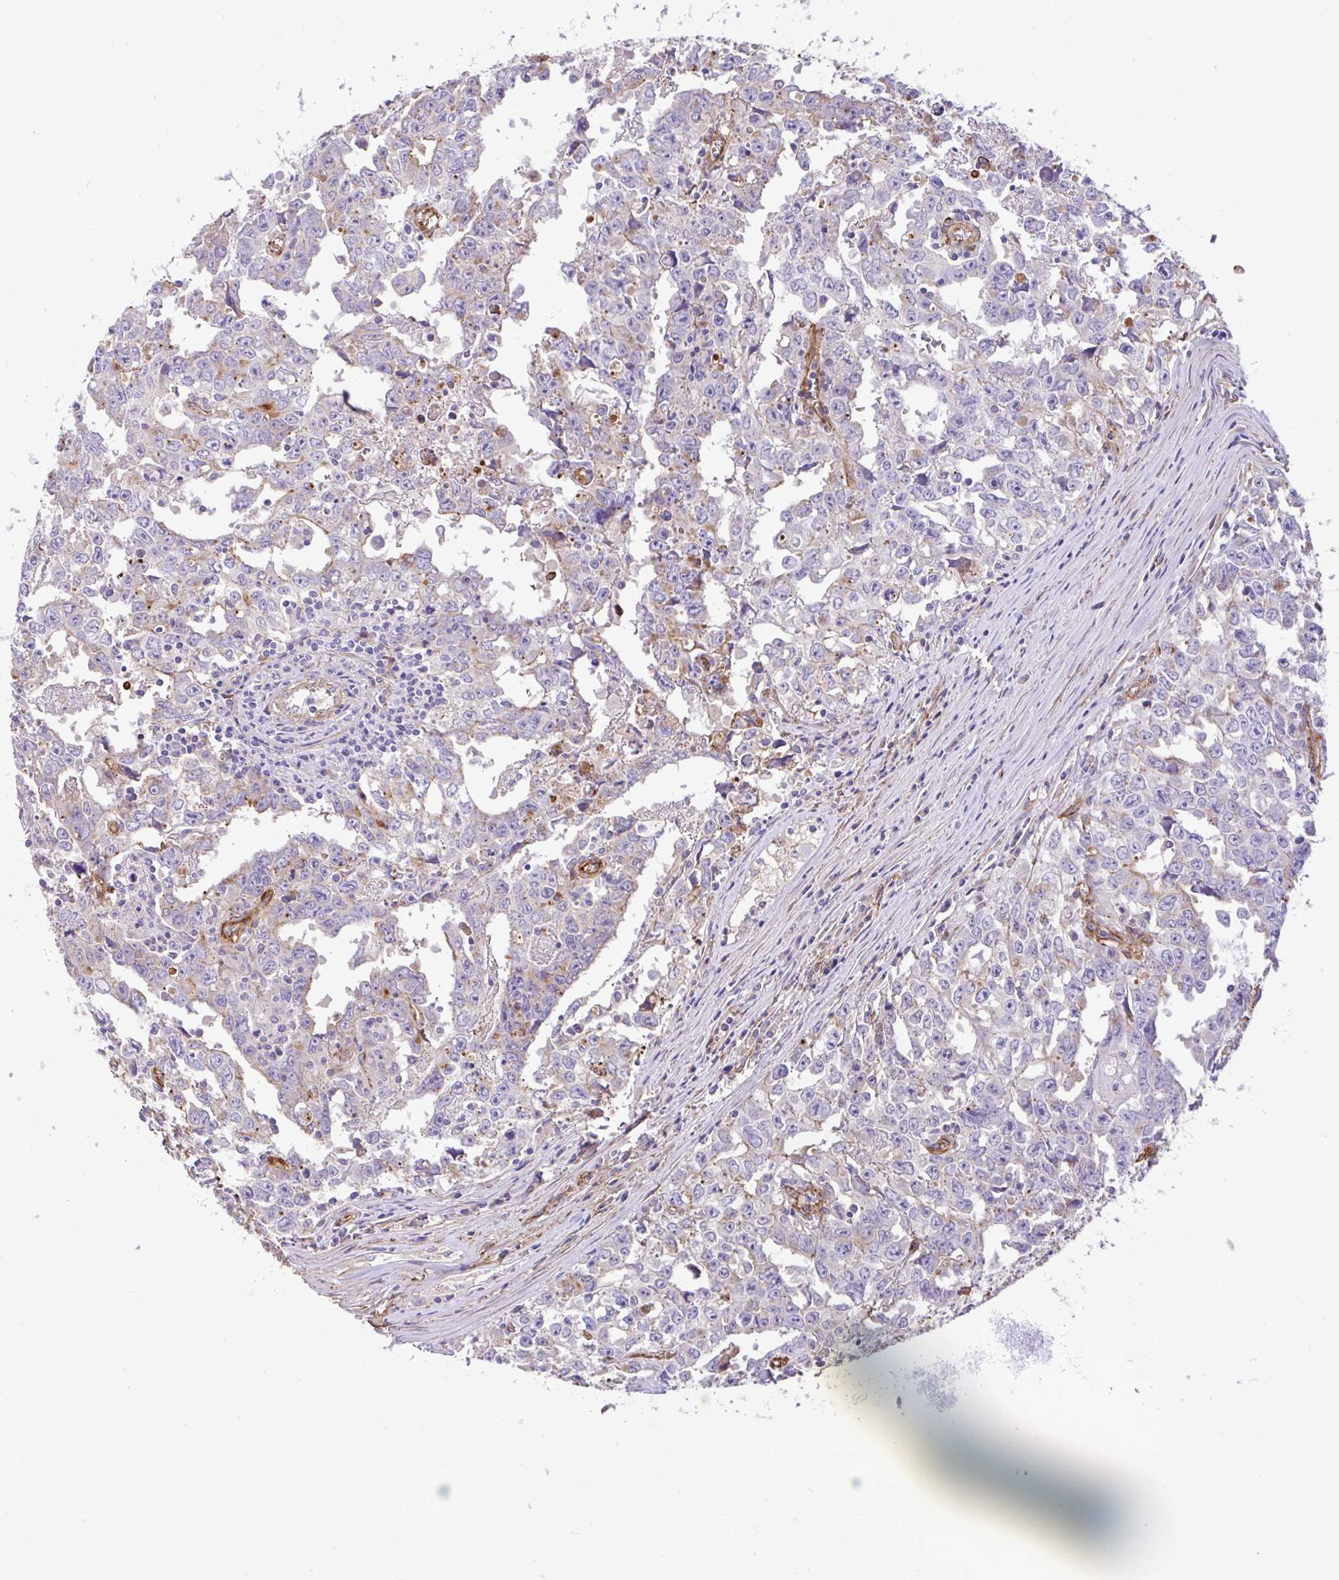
{"staining": {"intensity": "negative", "quantity": "none", "location": "none"}, "tissue": "testis cancer", "cell_type": "Tumor cells", "image_type": "cancer", "snomed": [{"axis": "morphology", "description": "Carcinoma, Embryonal, NOS"}, {"axis": "topography", "description": "Testis"}], "caption": "Immunohistochemical staining of human testis cancer shows no significant expression in tumor cells.", "gene": "PTPRK", "patient": {"sex": "male", "age": 22}}